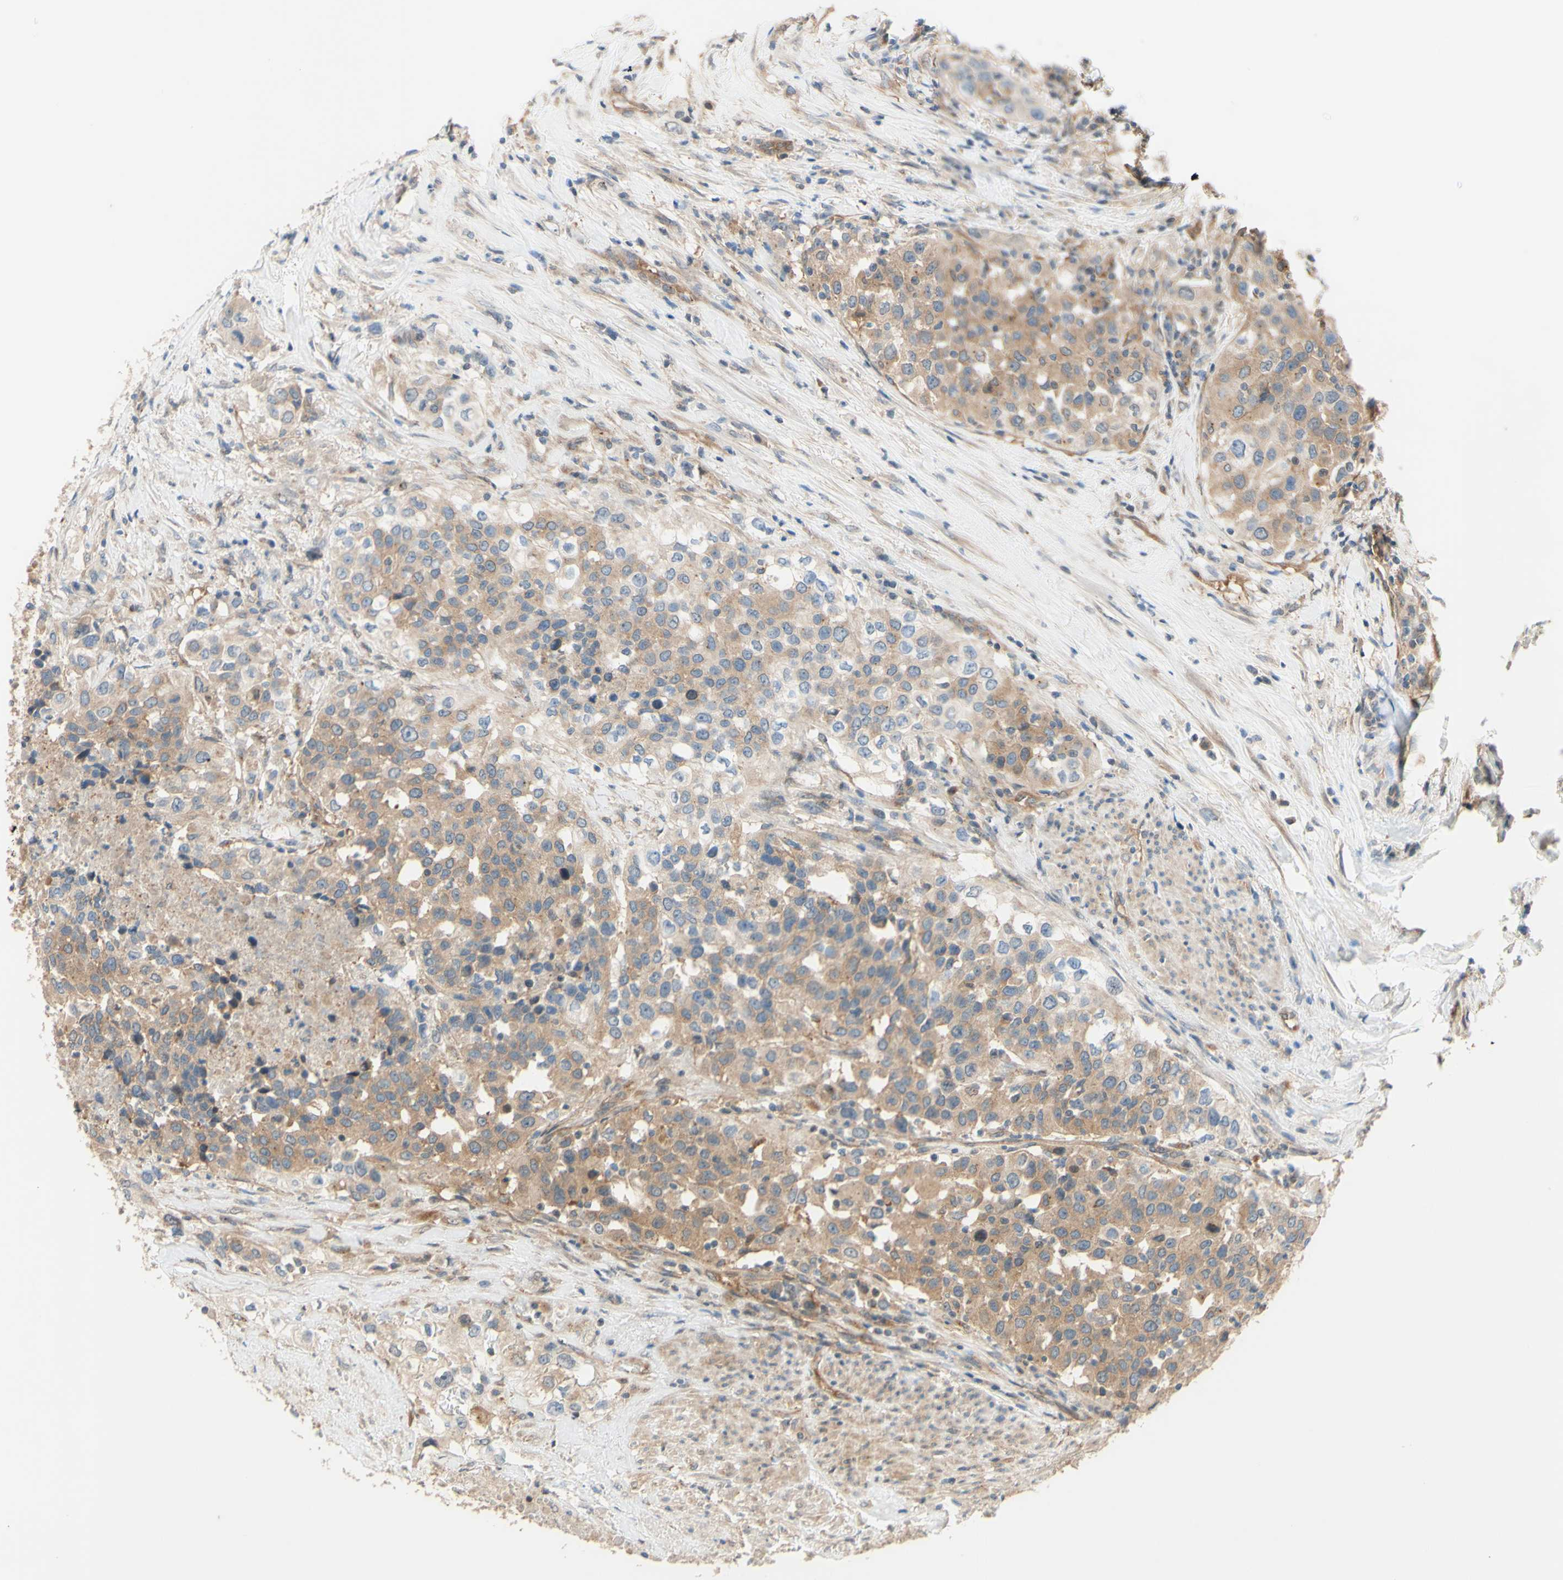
{"staining": {"intensity": "moderate", "quantity": ">75%", "location": "cytoplasmic/membranous"}, "tissue": "urothelial cancer", "cell_type": "Tumor cells", "image_type": "cancer", "snomed": [{"axis": "morphology", "description": "Urothelial carcinoma, High grade"}, {"axis": "topography", "description": "Urinary bladder"}], "caption": "Urothelial cancer stained for a protein (brown) demonstrates moderate cytoplasmic/membranous positive expression in about >75% of tumor cells.", "gene": "DYNLRB1", "patient": {"sex": "female", "age": 80}}